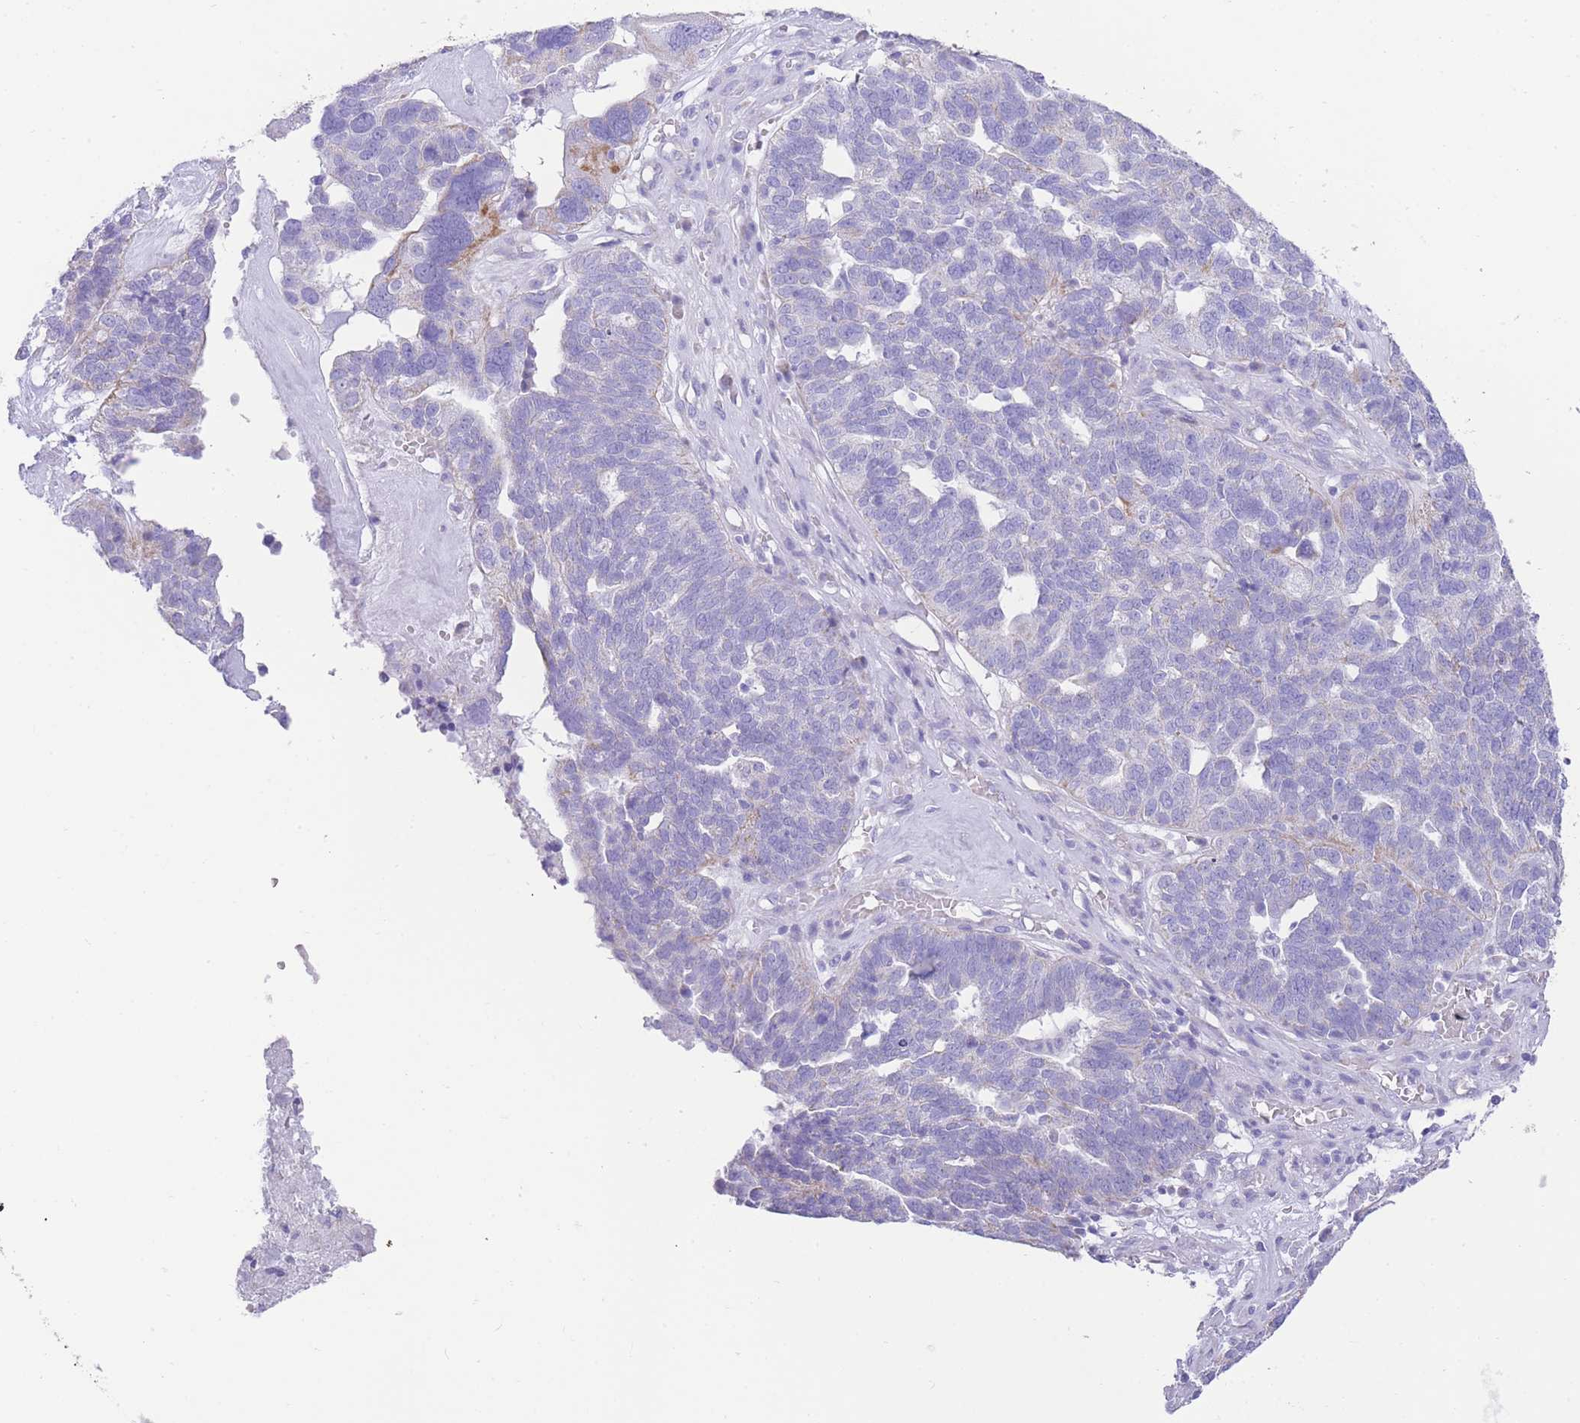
{"staining": {"intensity": "negative", "quantity": "none", "location": "none"}, "tissue": "ovarian cancer", "cell_type": "Tumor cells", "image_type": "cancer", "snomed": [{"axis": "morphology", "description": "Cystadenocarcinoma, serous, NOS"}, {"axis": "topography", "description": "Ovary"}], "caption": "An immunohistochemistry histopathology image of ovarian cancer is shown. There is no staining in tumor cells of ovarian cancer.", "gene": "ACSM4", "patient": {"sex": "female", "age": 59}}